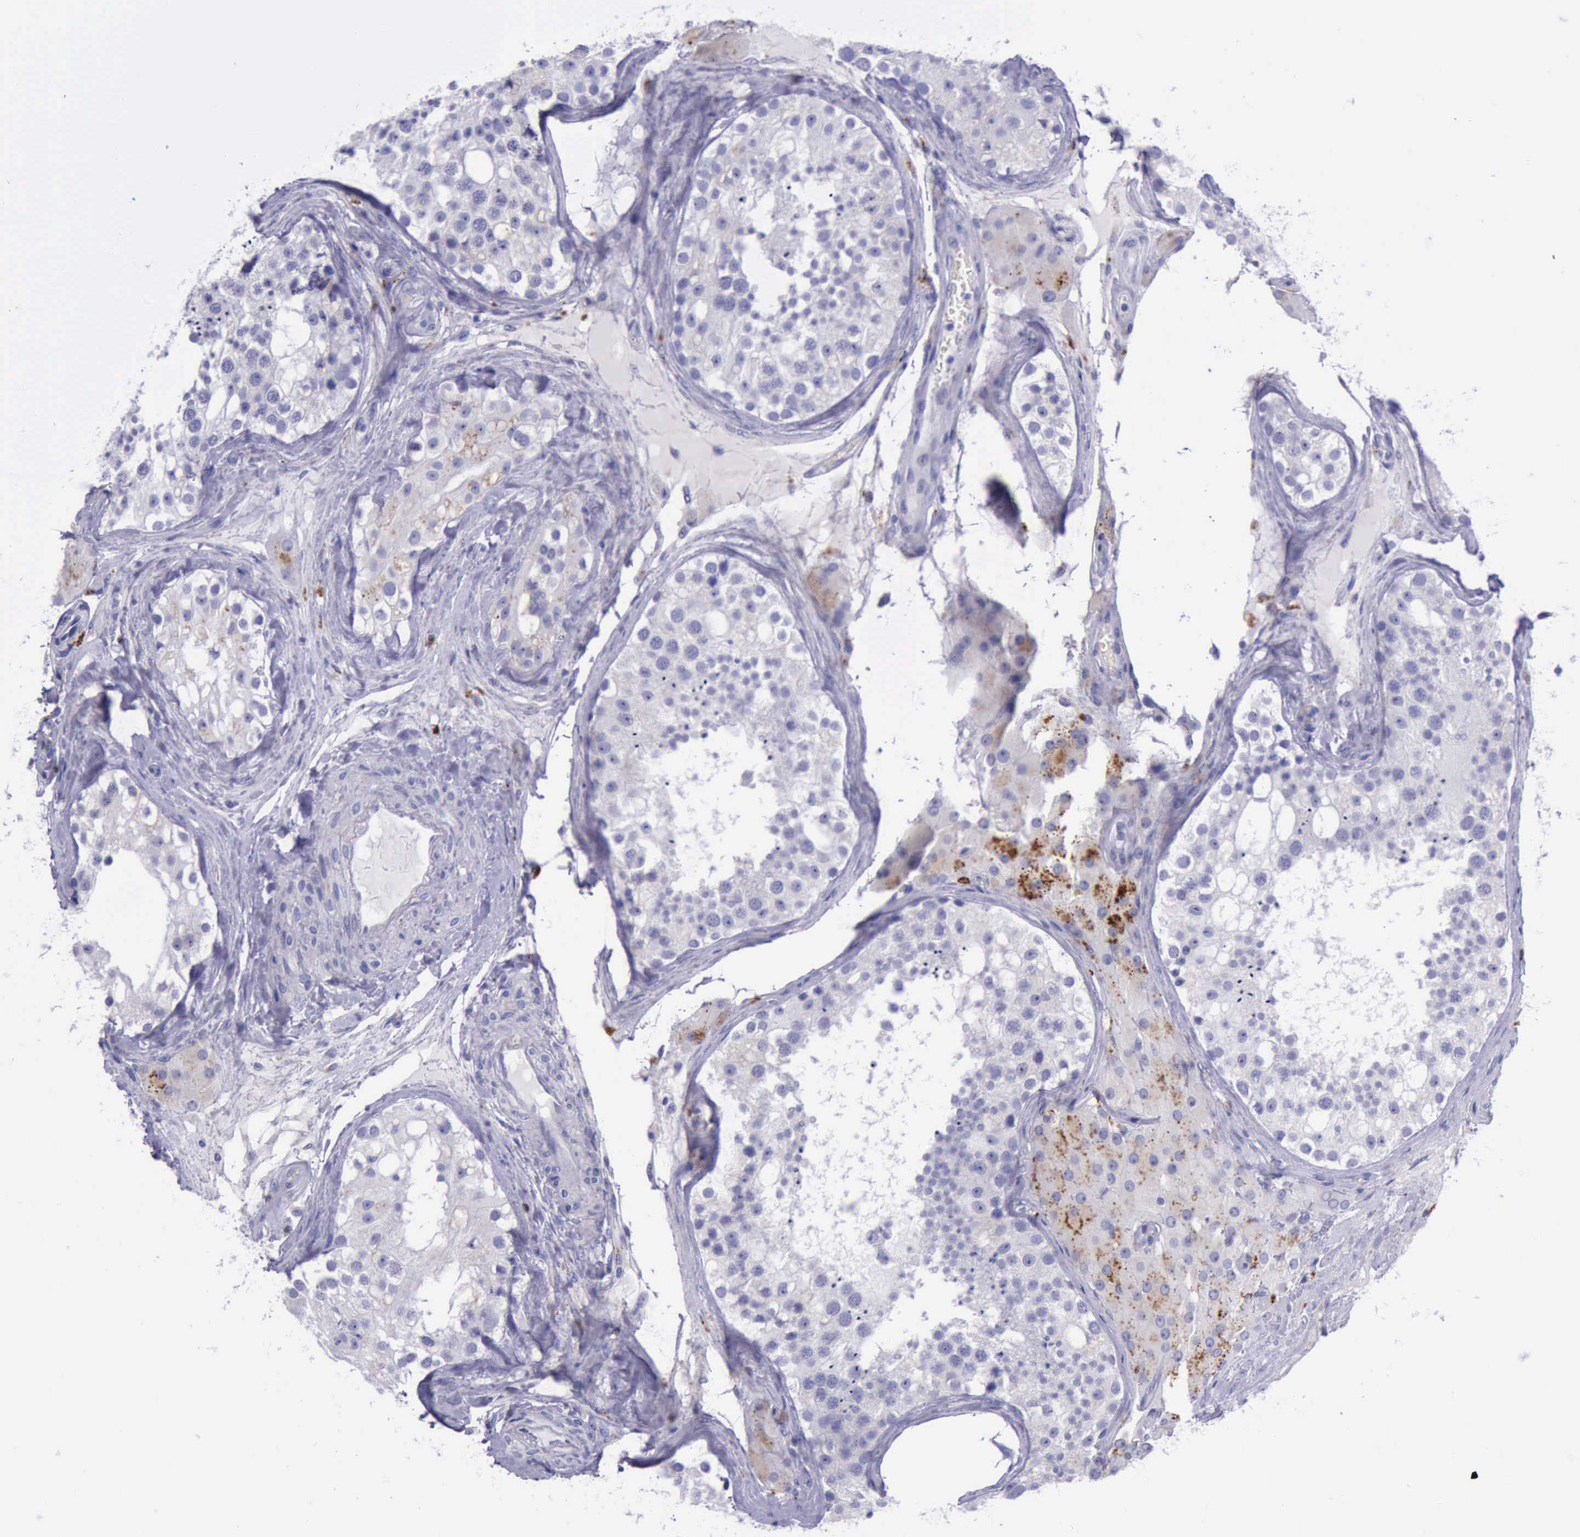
{"staining": {"intensity": "negative", "quantity": "none", "location": "none"}, "tissue": "testis", "cell_type": "Cells in seminiferous ducts", "image_type": "normal", "snomed": [{"axis": "morphology", "description": "Normal tissue, NOS"}, {"axis": "topography", "description": "Testis"}], "caption": "Image shows no significant protein staining in cells in seminiferous ducts of normal testis. (Stains: DAB immunohistochemistry with hematoxylin counter stain, Microscopy: brightfield microscopy at high magnification).", "gene": "GLA", "patient": {"sex": "male", "age": 68}}